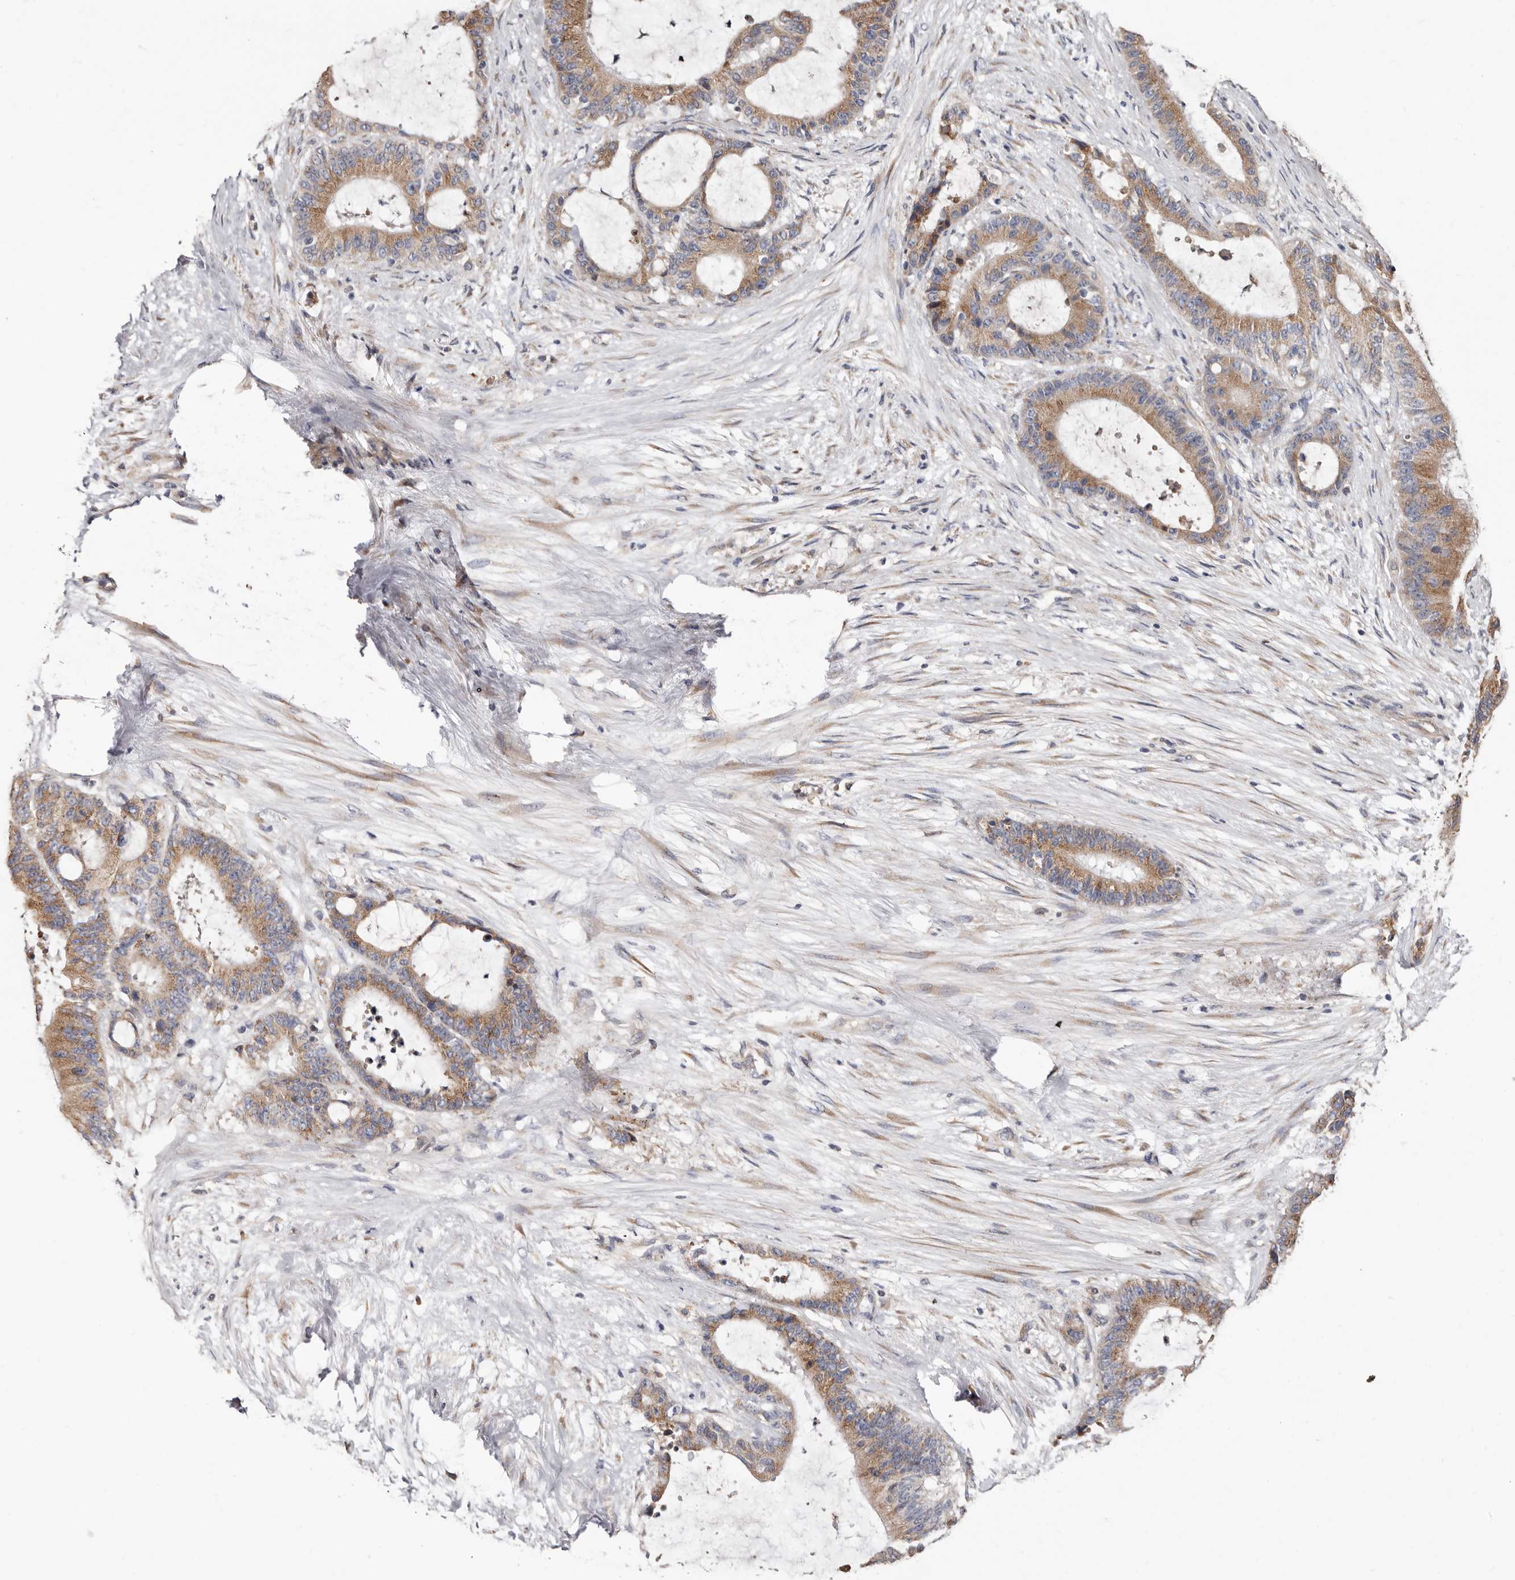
{"staining": {"intensity": "moderate", "quantity": ">75%", "location": "cytoplasmic/membranous"}, "tissue": "liver cancer", "cell_type": "Tumor cells", "image_type": "cancer", "snomed": [{"axis": "morphology", "description": "Normal tissue, NOS"}, {"axis": "morphology", "description": "Cholangiocarcinoma"}, {"axis": "topography", "description": "Liver"}, {"axis": "topography", "description": "Peripheral nerve tissue"}], "caption": "A medium amount of moderate cytoplasmic/membranous staining is present in approximately >75% of tumor cells in liver cancer tissue.", "gene": "ASIC5", "patient": {"sex": "female", "age": 73}}